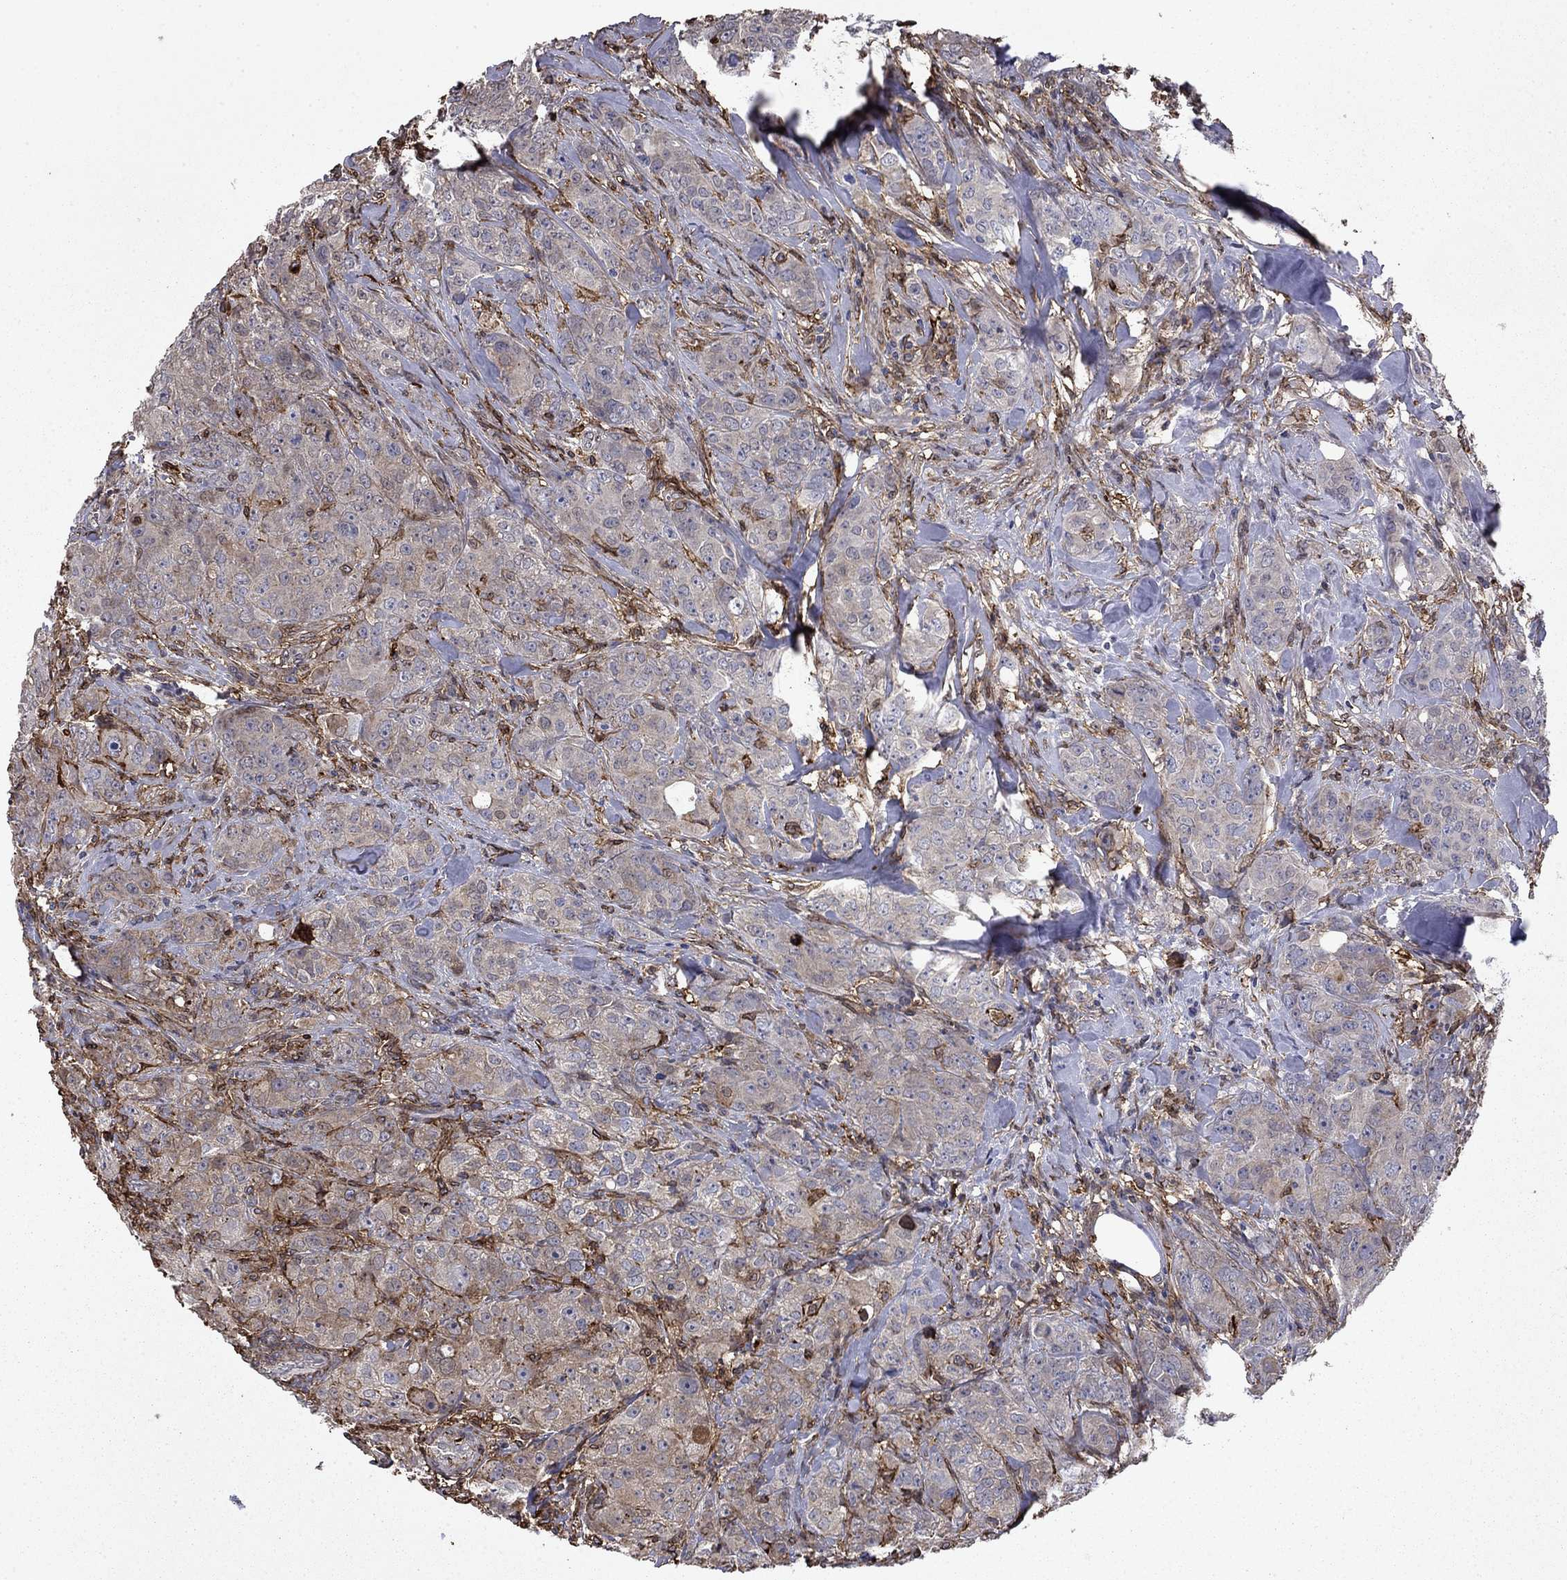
{"staining": {"intensity": "negative", "quantity": "none", "location": "none"}, "tissue": "breast cancer", "cell_type": "Tumor cells", "image_type": "cancer", "snomed": [{"axis": "morphology", "description": "Duct carcinoma"}, {"axis": "topography", "description": "Breast"}], "caption": "Breast cancer (invasive ductal carcinoma) was stained to show a protein in brown. There is no significant expression in tumor cells.", "gene": "PLAU", "patient": {"sex": "female", "age": 43}}